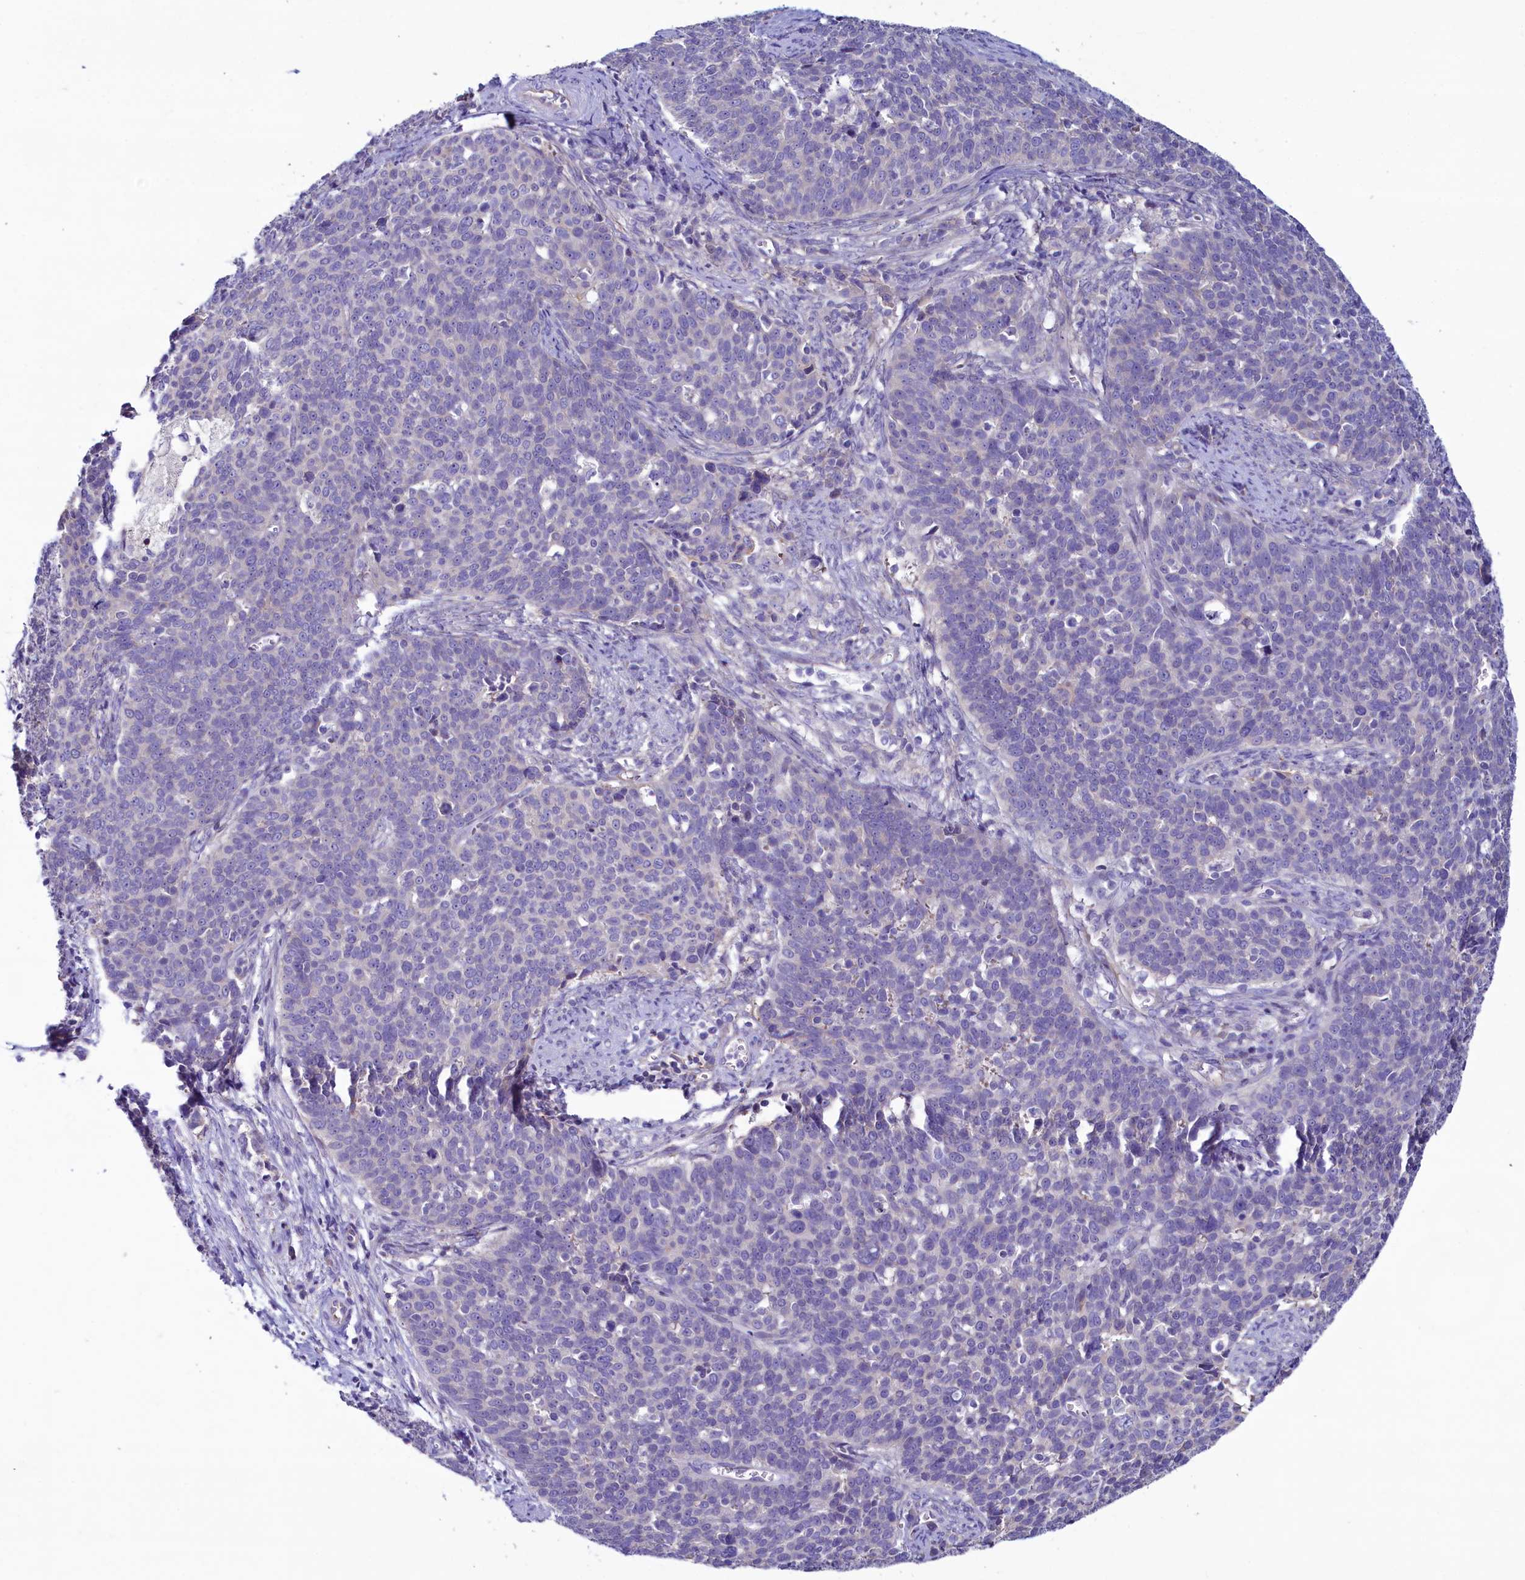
{"staining": {"intensity": "negative", "quantity": "none", "location": "none"}, "tissue": "cervical cancer", "cell_type": "Tumor cells", "image_type": "cancer", "snomed": [{"axis": "morphology", "description": "Squamous cell carcinoma, NOS"}, {"axis": "topography", "description": "Cervix"}], "caption": "This photomicrograph is of squamous cell carcinoma (cervical) stained with immunohistochemistry (IHC) to label a protein in brown with the nuclei are counter-stained blue. There is no positivity in tumor cells.", "gene": "KRBOX5", "patient": {"sex": "female", "age": 39}}